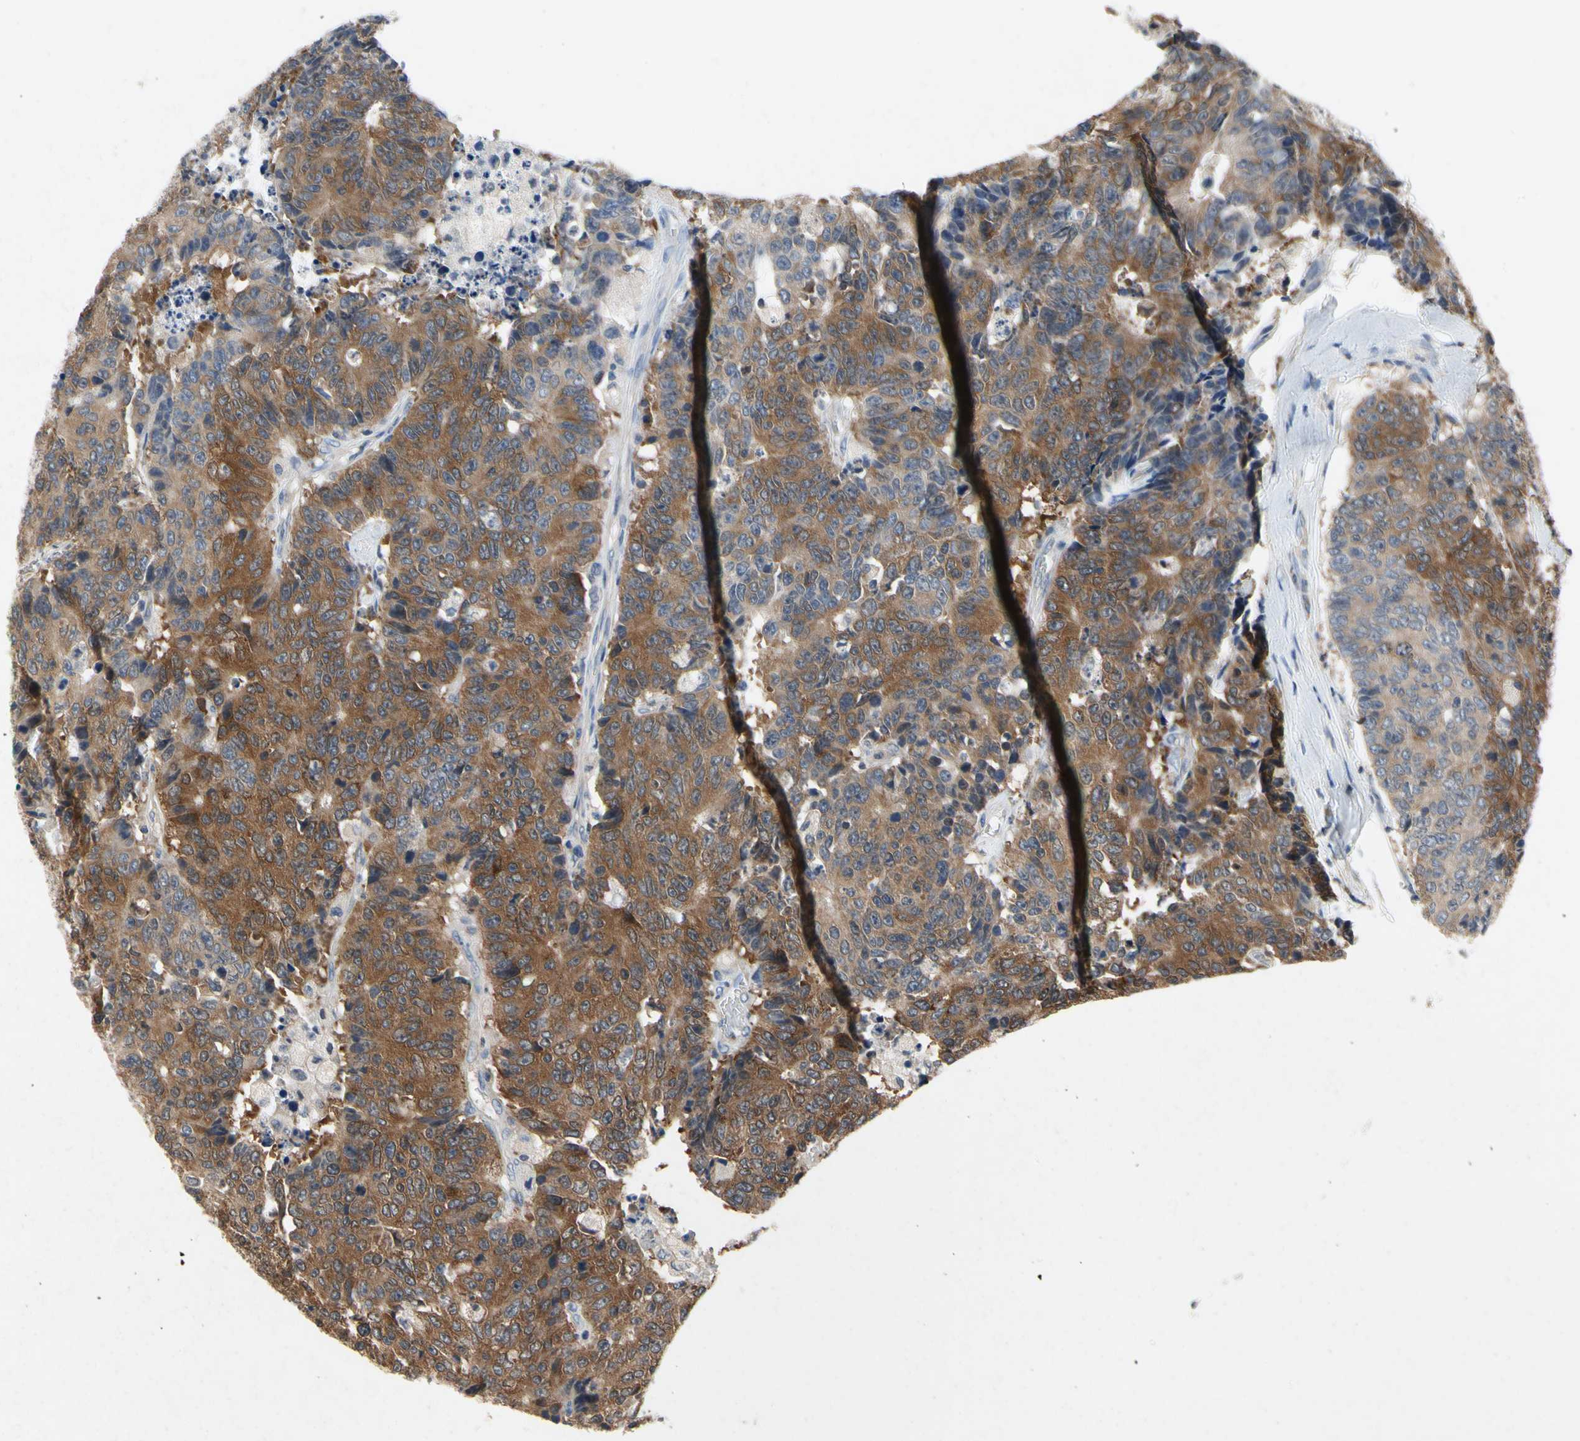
{"staining": {"intensity": "strong", "quantity": ">75%", "location": "cytoplasmic/membranous"}, "tissue": "colorectal cancer", "cell_type": "Tumor cells", "image_type": "cancer", "snomed": [{"axis": "morphology", "description": "Adenocarcinoma, NOS"}, {"axis": "topography", "description": "Colon"}], "caption": "A photomicrograph showing strong cytoplasmic/membranous staining in approximately >75% of tumor cells in colorectal cancer, as visualized by brown immunohistochemical staining.", "gene": "RPS6KA1", "patient": {"sex": "female", "age": 86}}